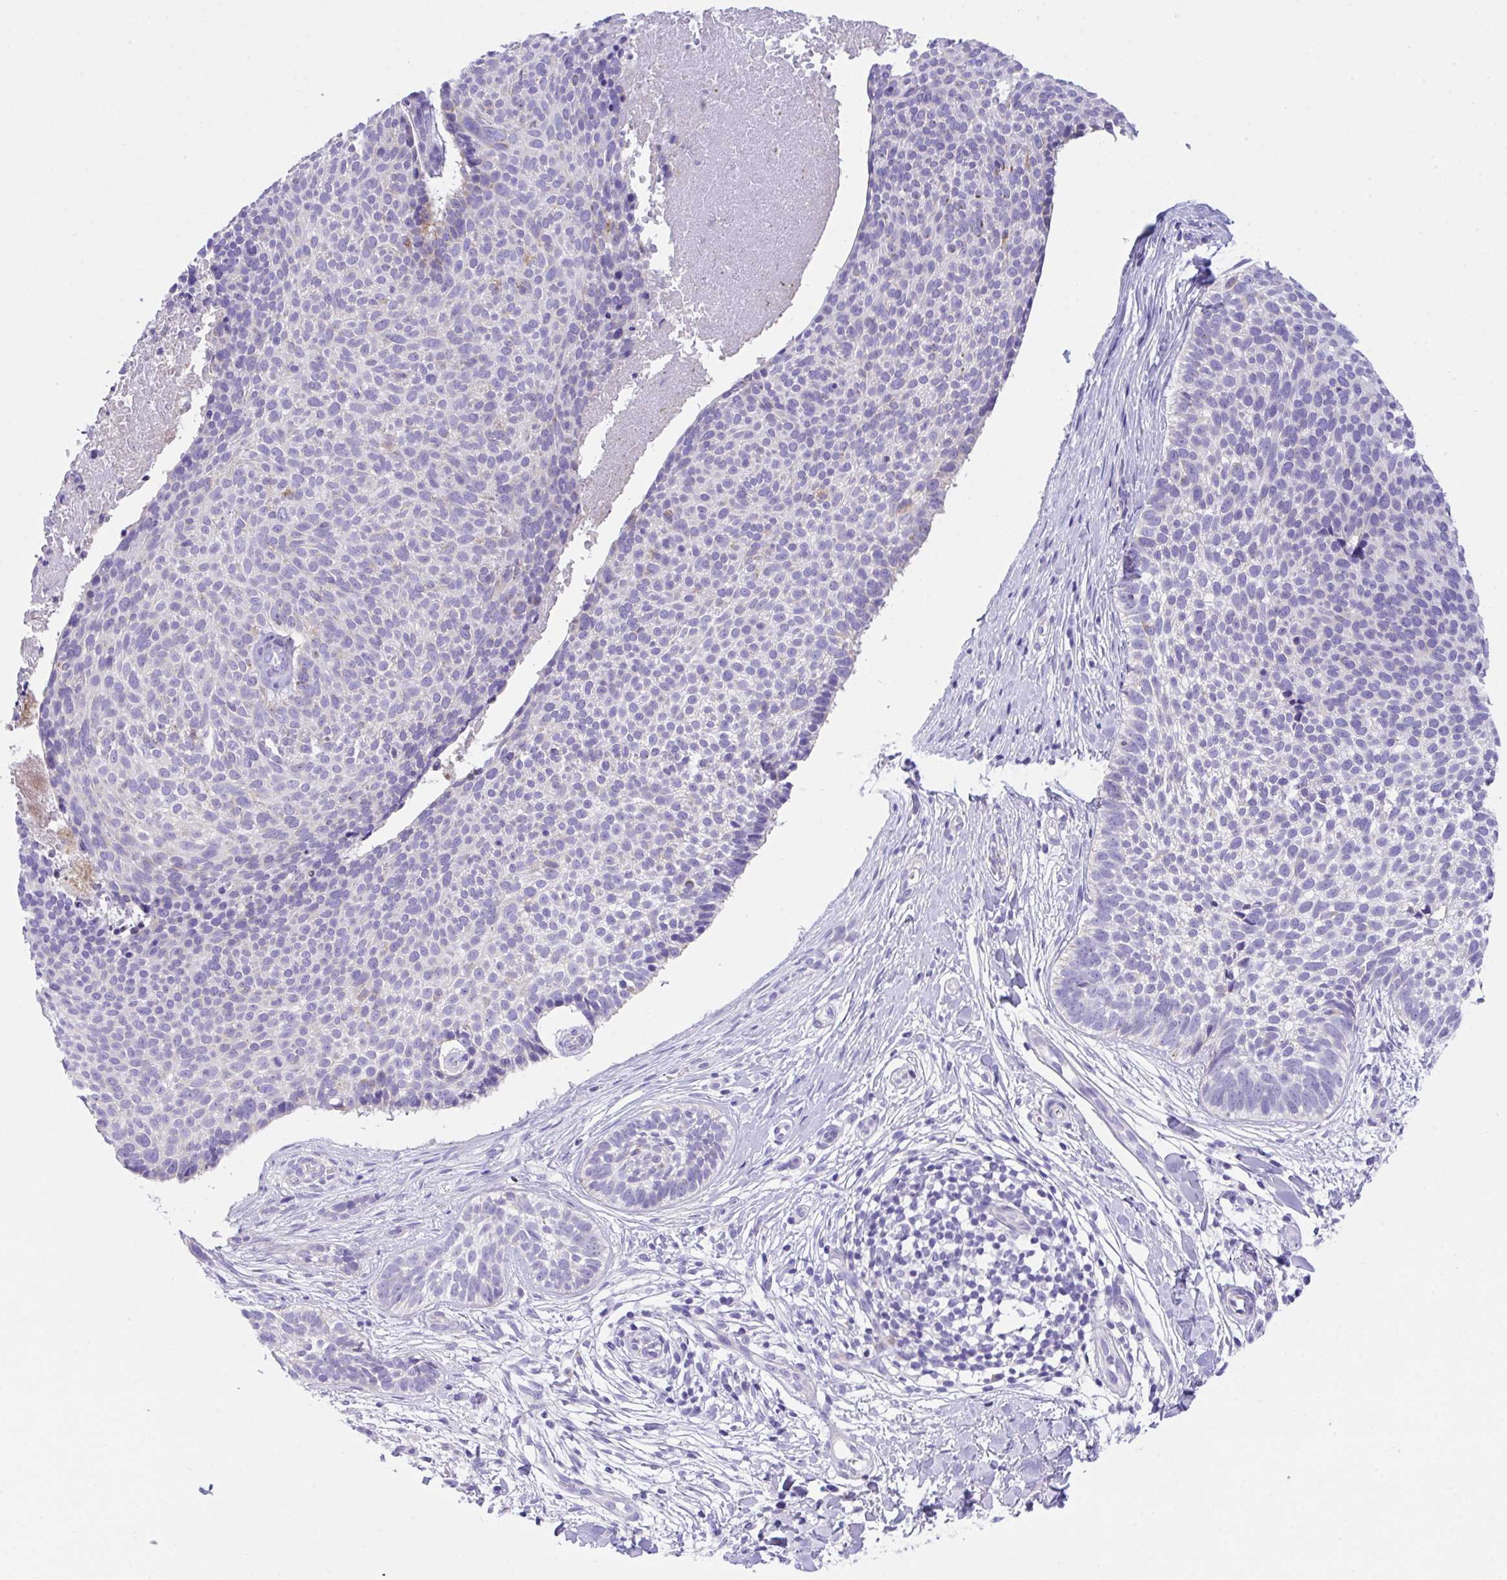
{"staining": {"intensity": "weak", "quantity": "<25%", "location": "cytoplasmic/membranous"}, "tissue": "skin cancer", "cell_type": "Tumor cells", "image_type": "cancer", "snomed": [{"axis": "morphology", "description": "Basal cell carcinoma"}, {"axis": "topography", "description": "Skin"}, {"axis": "topography", "description": "Skin of back"}], "caption": "IHC histopathology image of human skin cancer (basal cell carcinoma) stained for a protein (brown), which demonstrates no positivity in tumor cells.", "gene": "TMEM106B", "patient": {"sex": "male", "age": 81}}